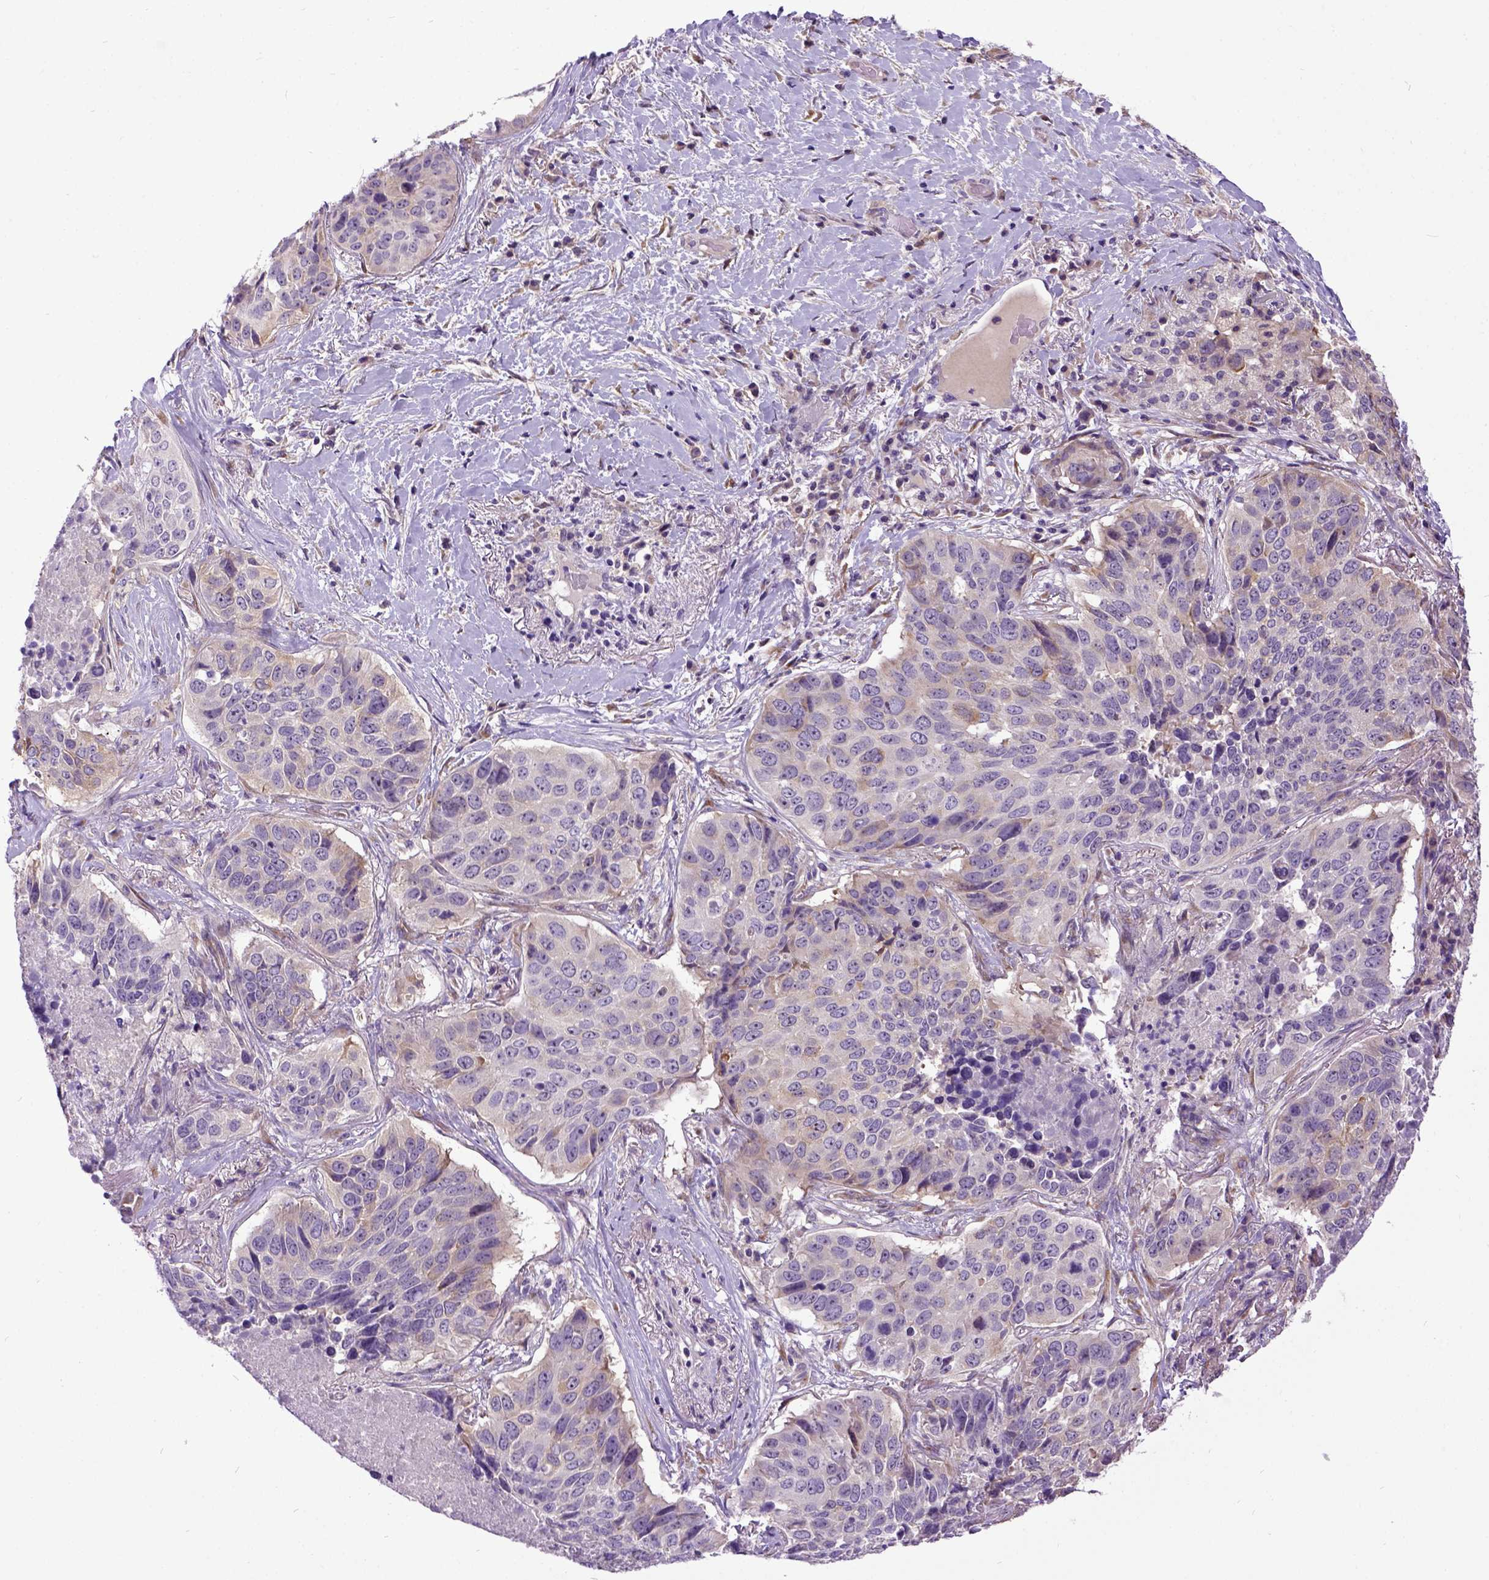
{"staining": {"intensity": "weak", "quantity": "25%-75%", "location": "cytoplasmic/membranous"}, "tissue": "lung cancer", "cell_type": "Tumor cells", "image_type": "cancer", "snomed": [{"axis": "morphology", "description": "Normal tissue, NOS"}, {"axis": "morphology", "description": "Squamous cell carcinoma, NOS"}, {"axis": "topography", "description": "Bronchus"}, {"axis": "topography", "description": "Lung"}], "caption": "Lung squamous cell carcinoma stained with a brown dye demonstrates weak cytoplasmic/membranous positive positivity in approximately 25%-75% of tumor cells.", "gene": "NEK5", "patient": {"sex": "male", "age": 64}}